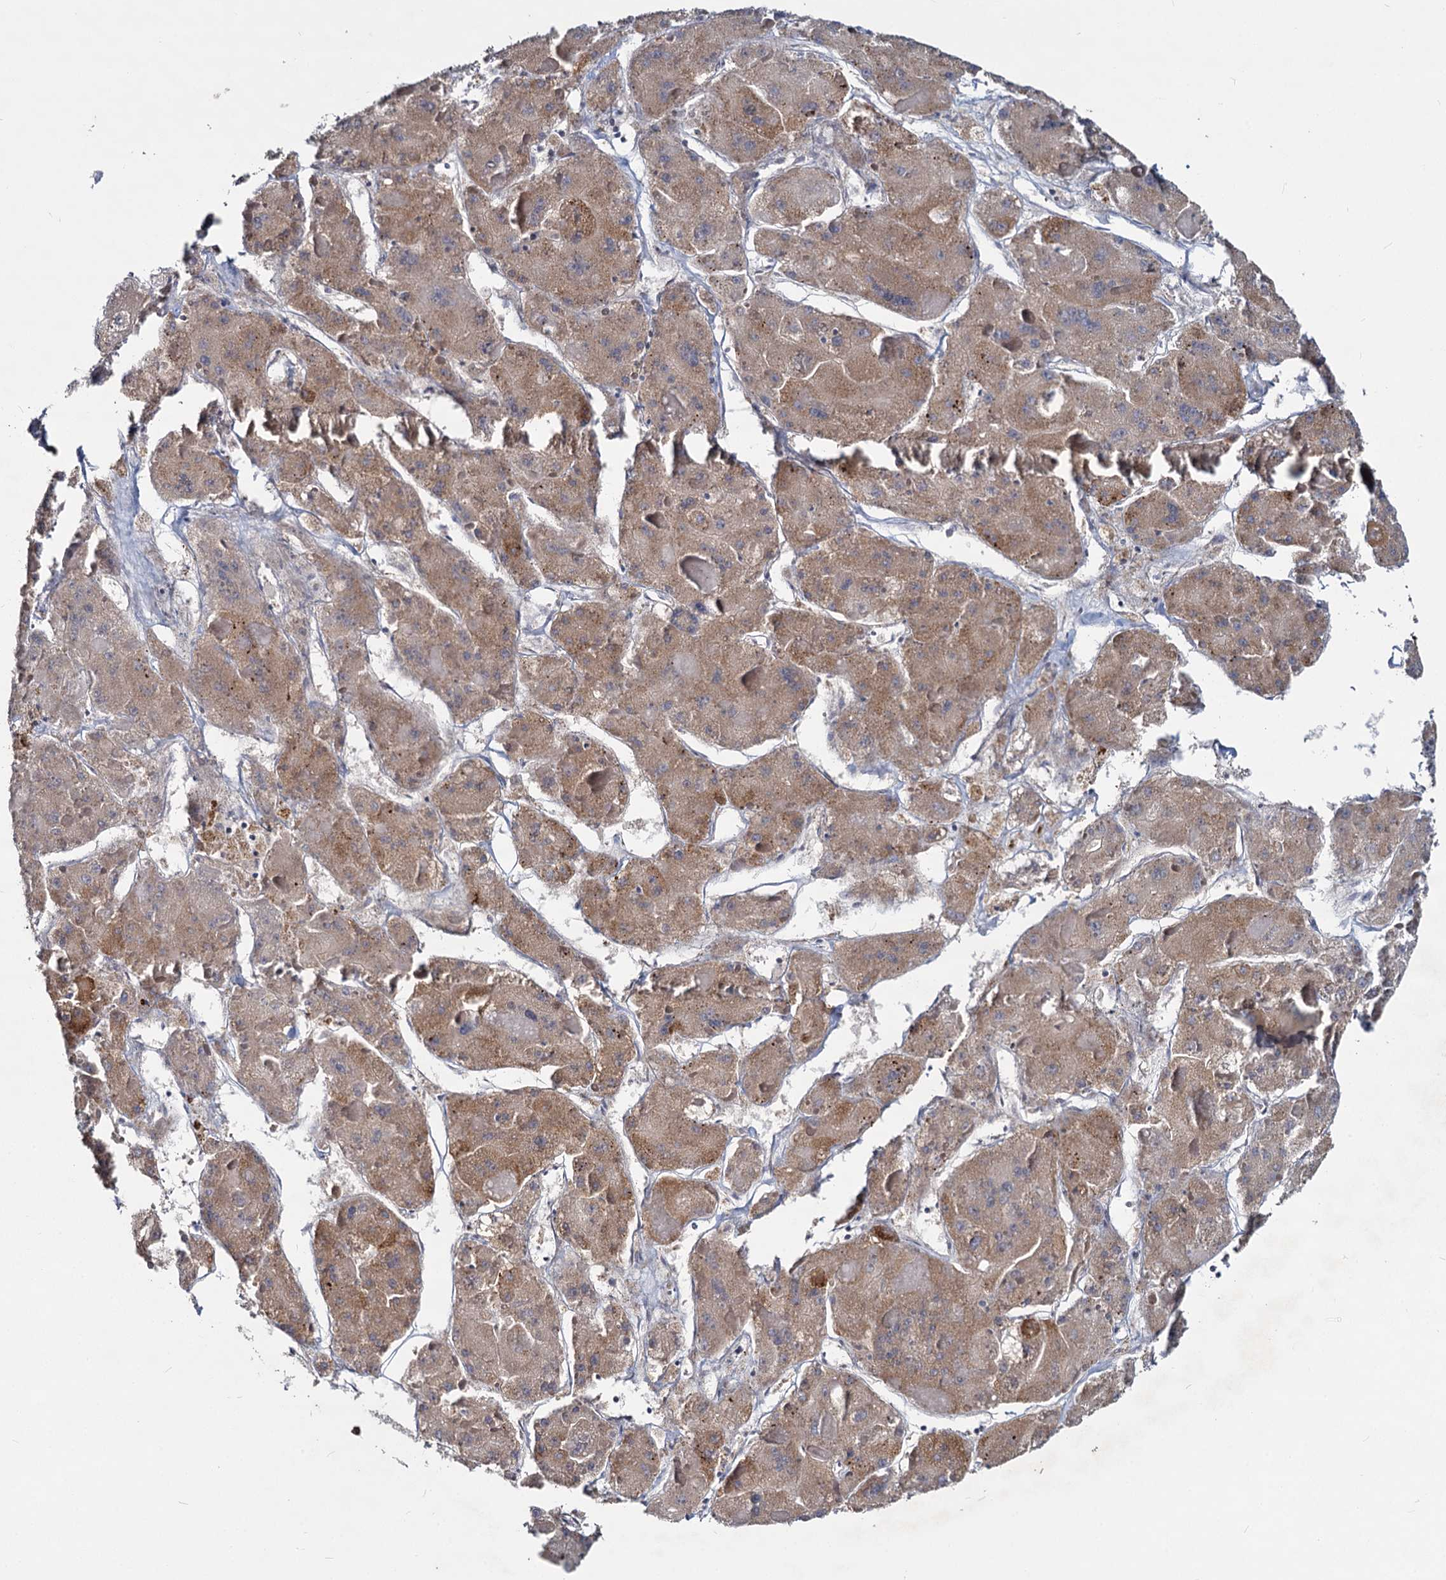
{"staining": {"intensity": "moderate", "quantity": "25%-75%", "location": "cytoplasmic/membranous"}, "tissue": "liver cancer", "cell_type": "Tumor cells", "image_type": "cancer", "snomed": [{"axis": "morphology", "description": "Carcinoma, Hepatocellular, NOS"}, {"axis": "topography", "description": "Liver"}], "caption": "A micrograph of human hepatocellular carcinoma (liver) stained for a protein exhibits moderate cytoplasmic/membranous brown staining in tumor cells. (IHC, brightfield microscopy, high magnification).", "gene": "DCUN1D2", "patient": {"sex": "female", "age": 73}}